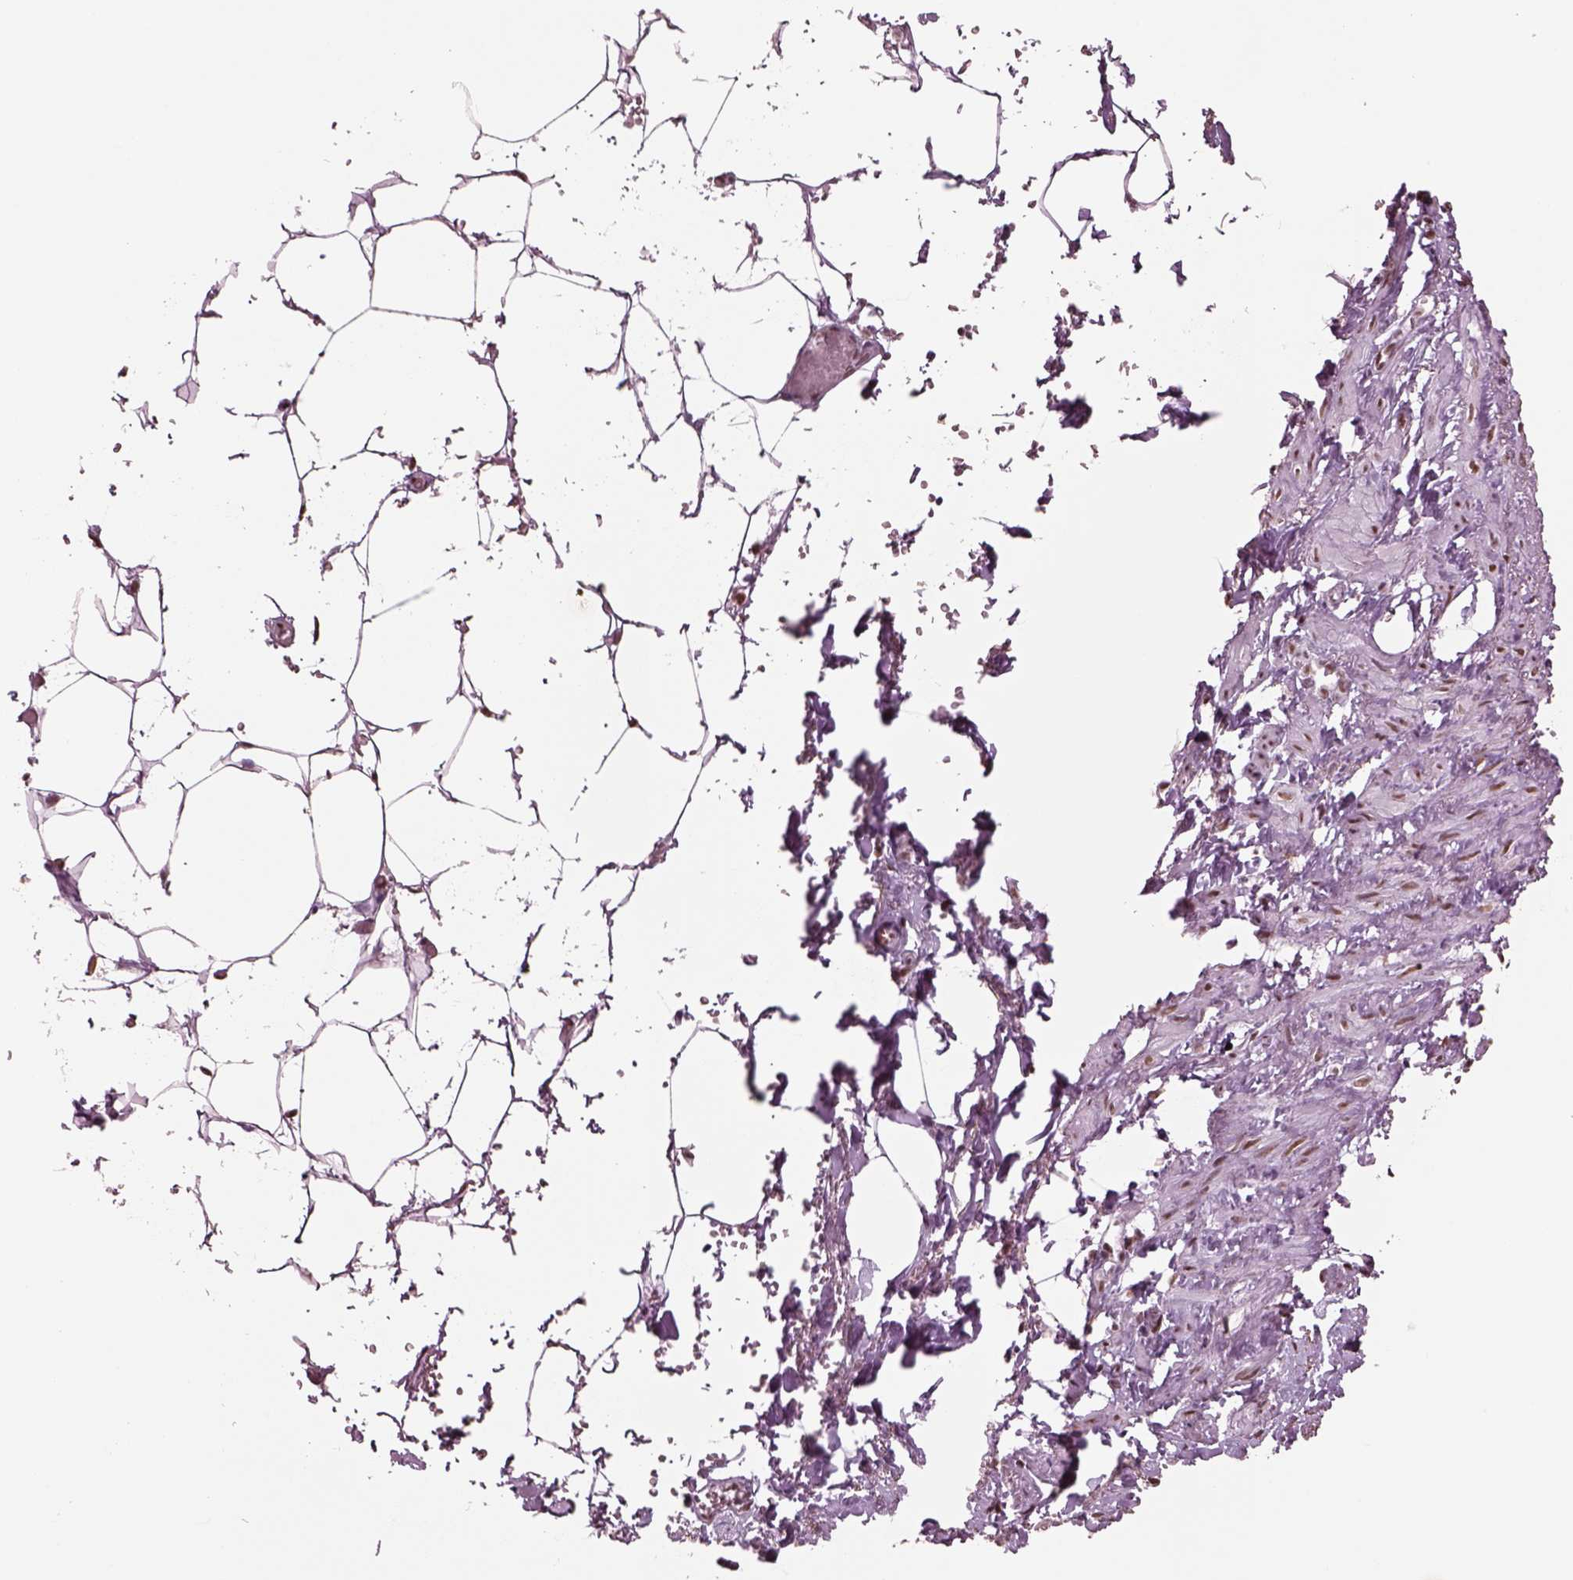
{"staining": {"intensity": "moderate", "quantity": "25%-75%", "location": "nuclear"}, "tissue": "adipose tissue", "cell_type": "Adipocytes", "image_type": "normal", "snomed": [{"axis": "morphology", "description": "Normal tissue, NOS"}, {"axis": "topography", "description": "Prostate"}, {"axis": "topography", "description": "Peripheral nerve tissue"}], "caption": "Protein staining exhibits moderate nuclear staining in about 25%-75% of adipocytes in normal adipose tissue.", "gene": "SEPHS1", "patient": {"sex": "male", "age": 55}}